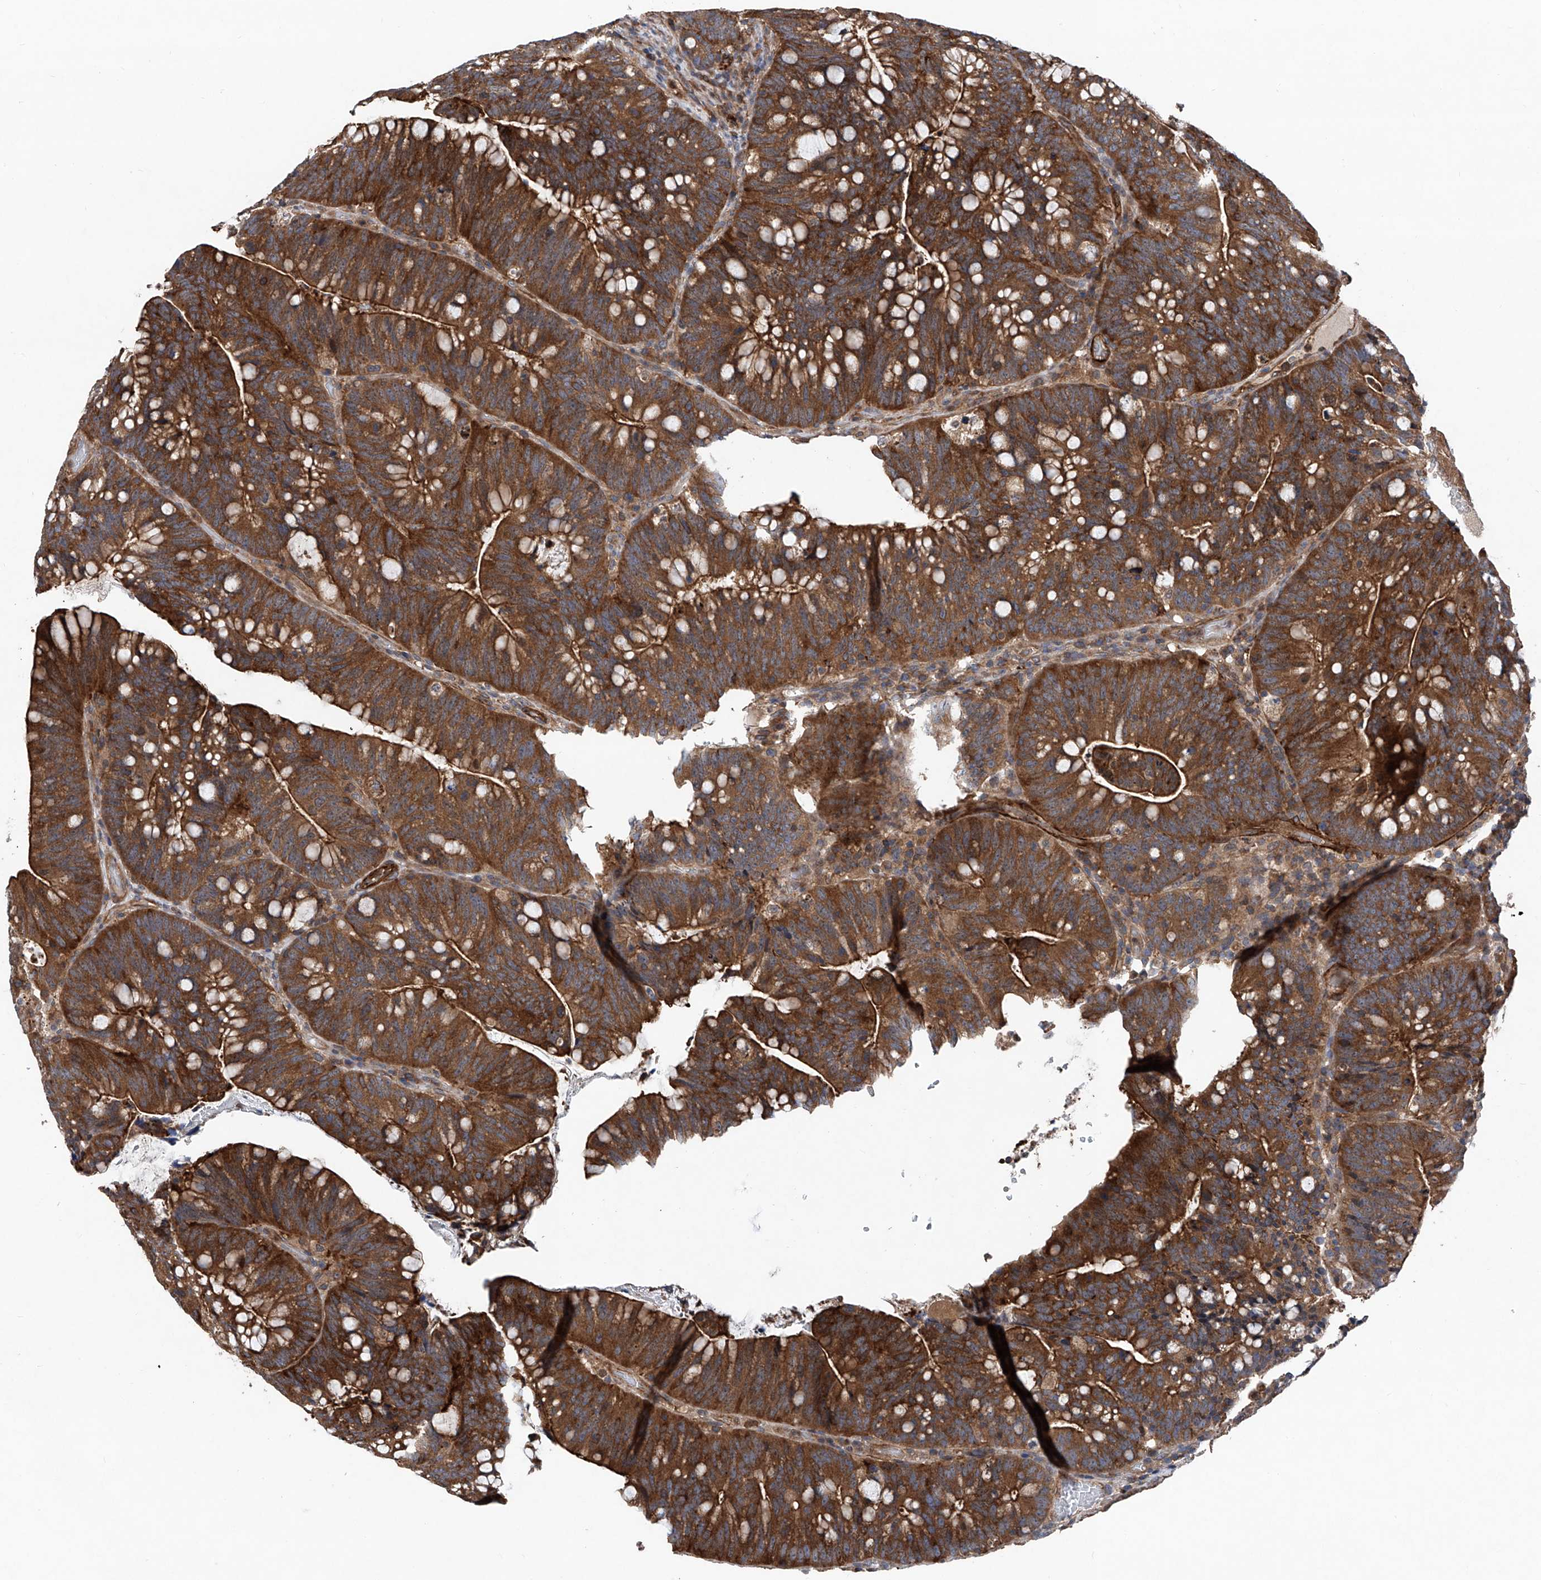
{"staining": {"intensity": "strong", "quantity": ">75%", "location": "cytoplasmic/membranous"}, "tissue": "colorectal cancer", "cell_type": "Tumor cells", "image_type": "cancer", "snomed": [{"axis": "morphology", "description": "Adenocarcinoma, NOS"}, {"axis": "topography", "description": "Colon"}], "caption": "Immunohistochemistry of human colorectal cancer displays high levels of strong cytoplasmic/membranous expression in approximately >75% of tumor cells. (Stains: DAB (3,3'-diaminobenzidine) in brown, nuclei in blue, Microscopy: brightfield microscopy at high magnification).", "gene": "NT5C3A", "patient": {"sex": "female", "age": 66}}